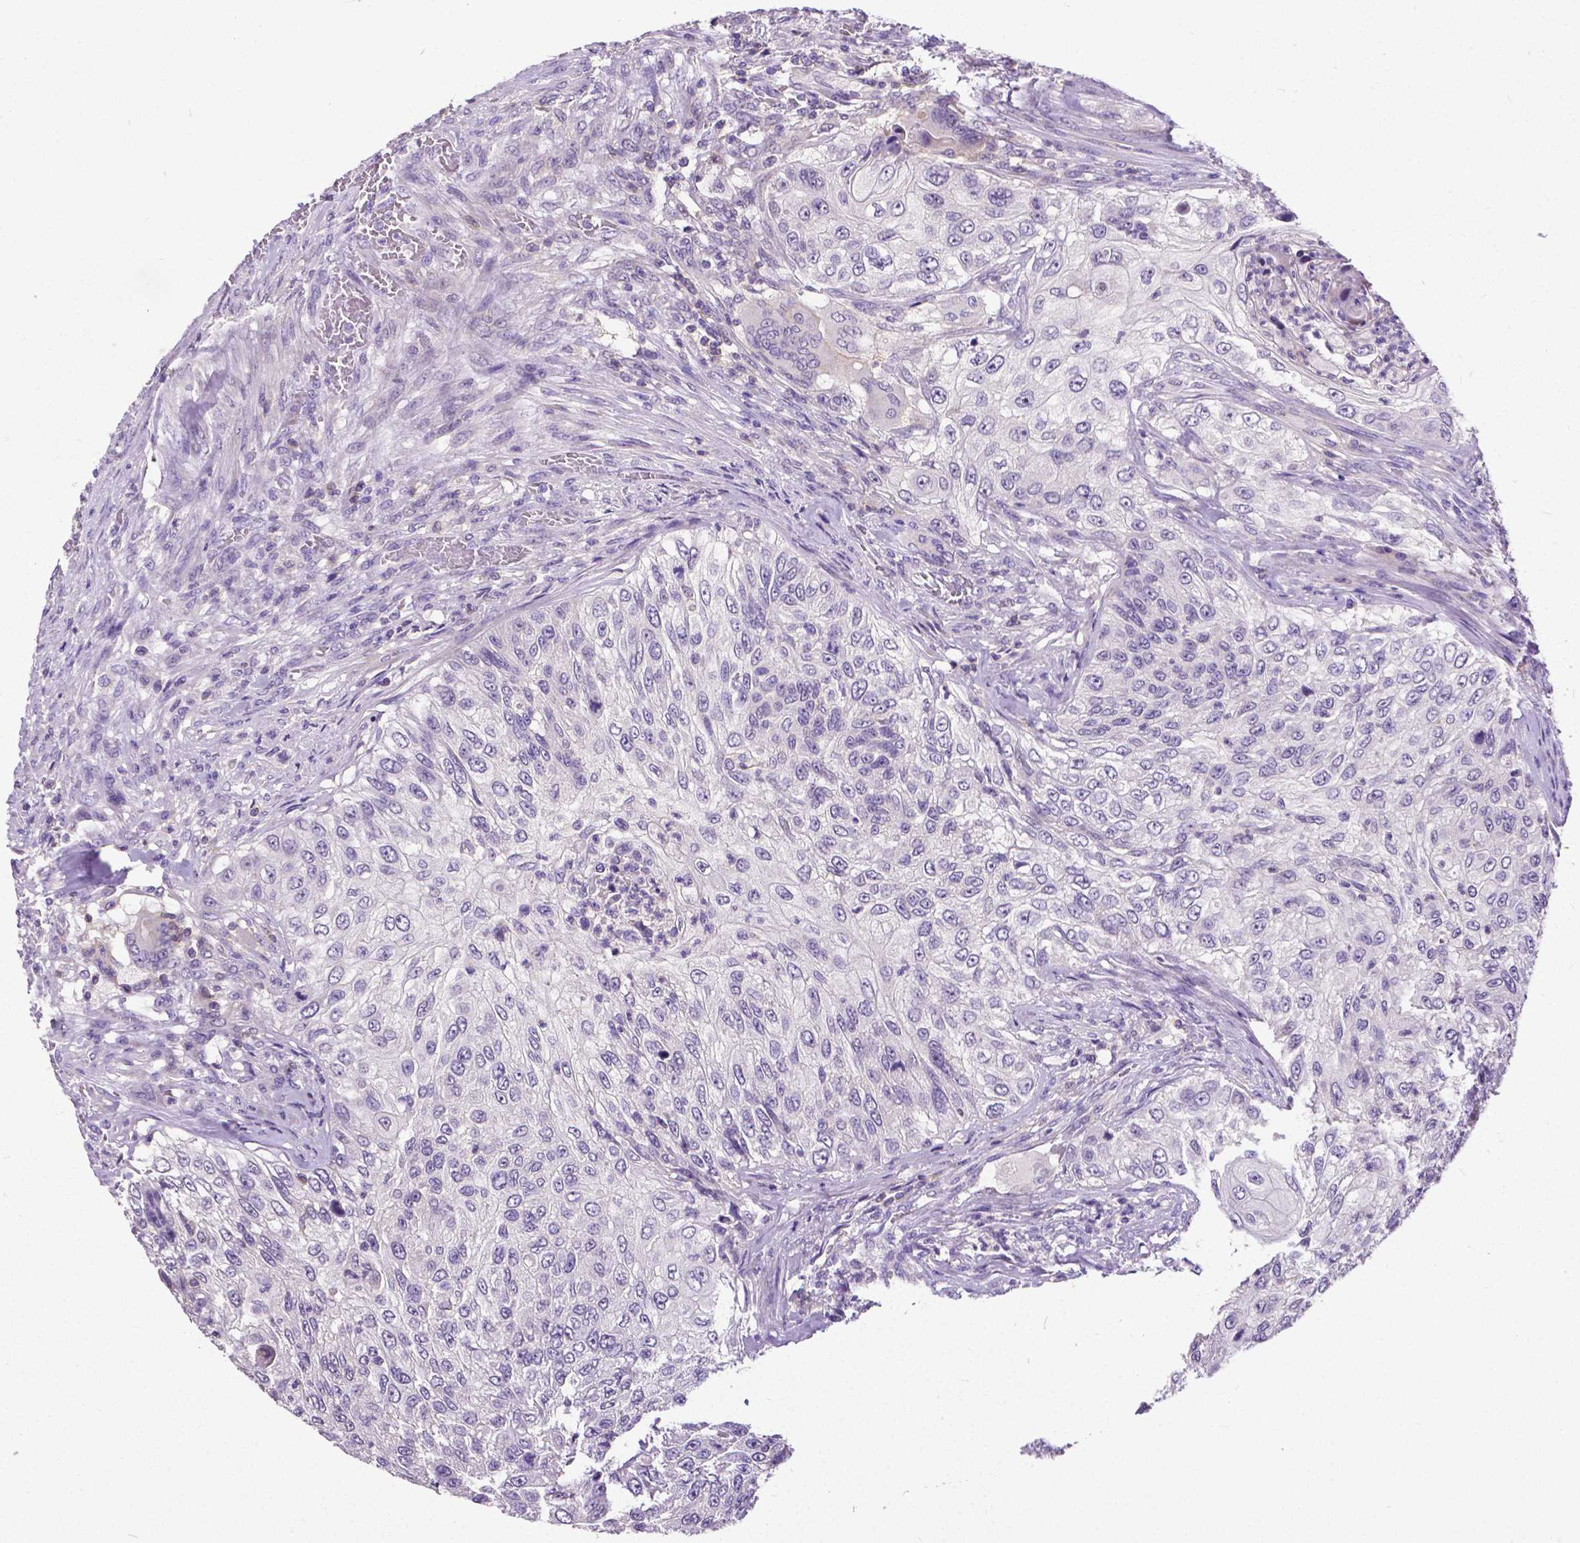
{"staining": {"intensity": "negative", "quantity": "none", "location": "none"}, "tissue": "urothelial cancer", "cell_type": "Tumor cells", "image_type": "cancer", "snomed": [{"axis": "morphology", "description": "Urothelial carcinoma, High grade"}, {"axis": "topography", "description": "Urinary bladder"}], "caption": "This is a image of immunohistochemistry staining of high-grade urothelial carcinoma, which shows no positivity in tumor cells.", "gene": "CD4", "patient": {"sex": "female", "age": 60}}